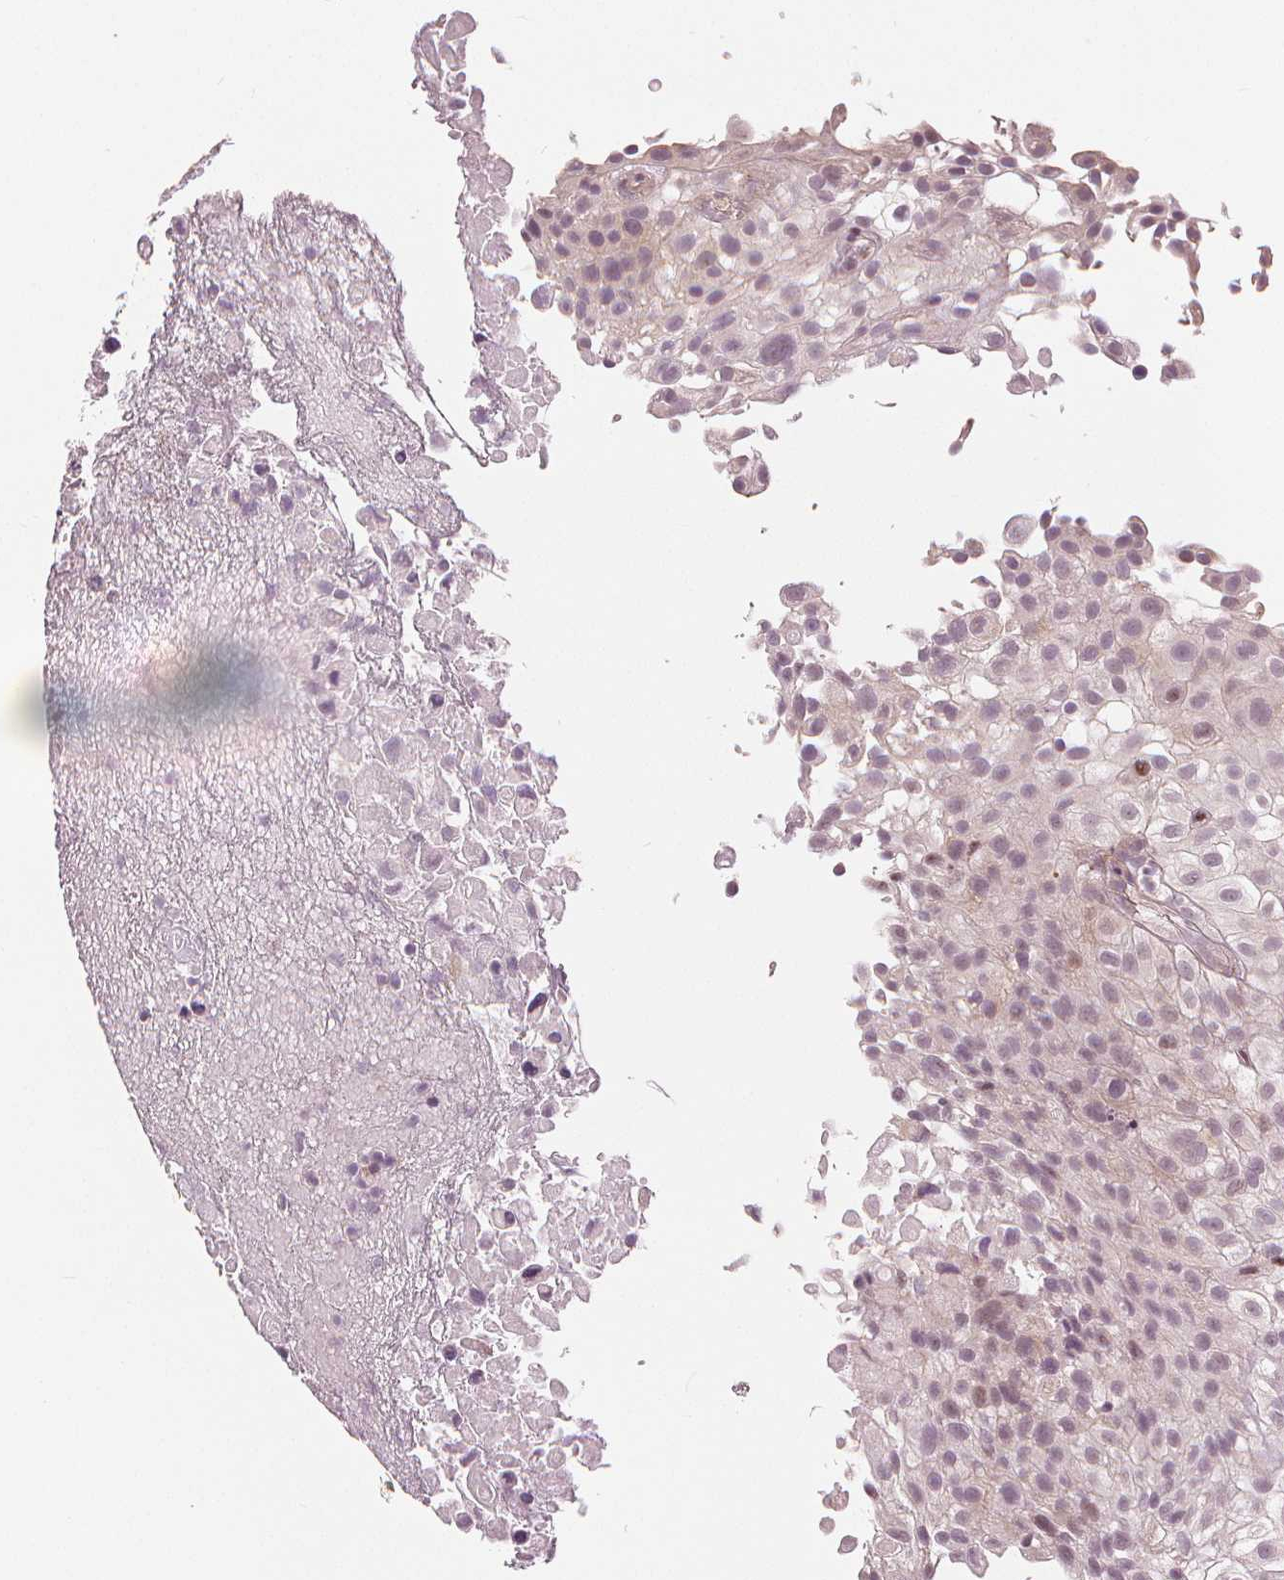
{"staining": {"intensity": "weak", "quantity": "25%-75%", "location": "nuclear"}, "tissue": "urothelial cancer", "cell_type": "Tumor cells", "image_type": "cancer", "snomed": [{"axis": "morphology", "description": "Urothelial carcinoma, High grade"}, {"axis": "topography", "description": "Urinary bladder"}], "caption": "This micrograph demonstrates high-grade urothelial carcinoma stained with immunohistochemistry to label a protein in brown. The nuclear of tumor cells show weak positivity for the protein. Nuclei are counter-stained blue.", "gene": "SLC34A1", "patient": {"sex": "male", "age": 56}}